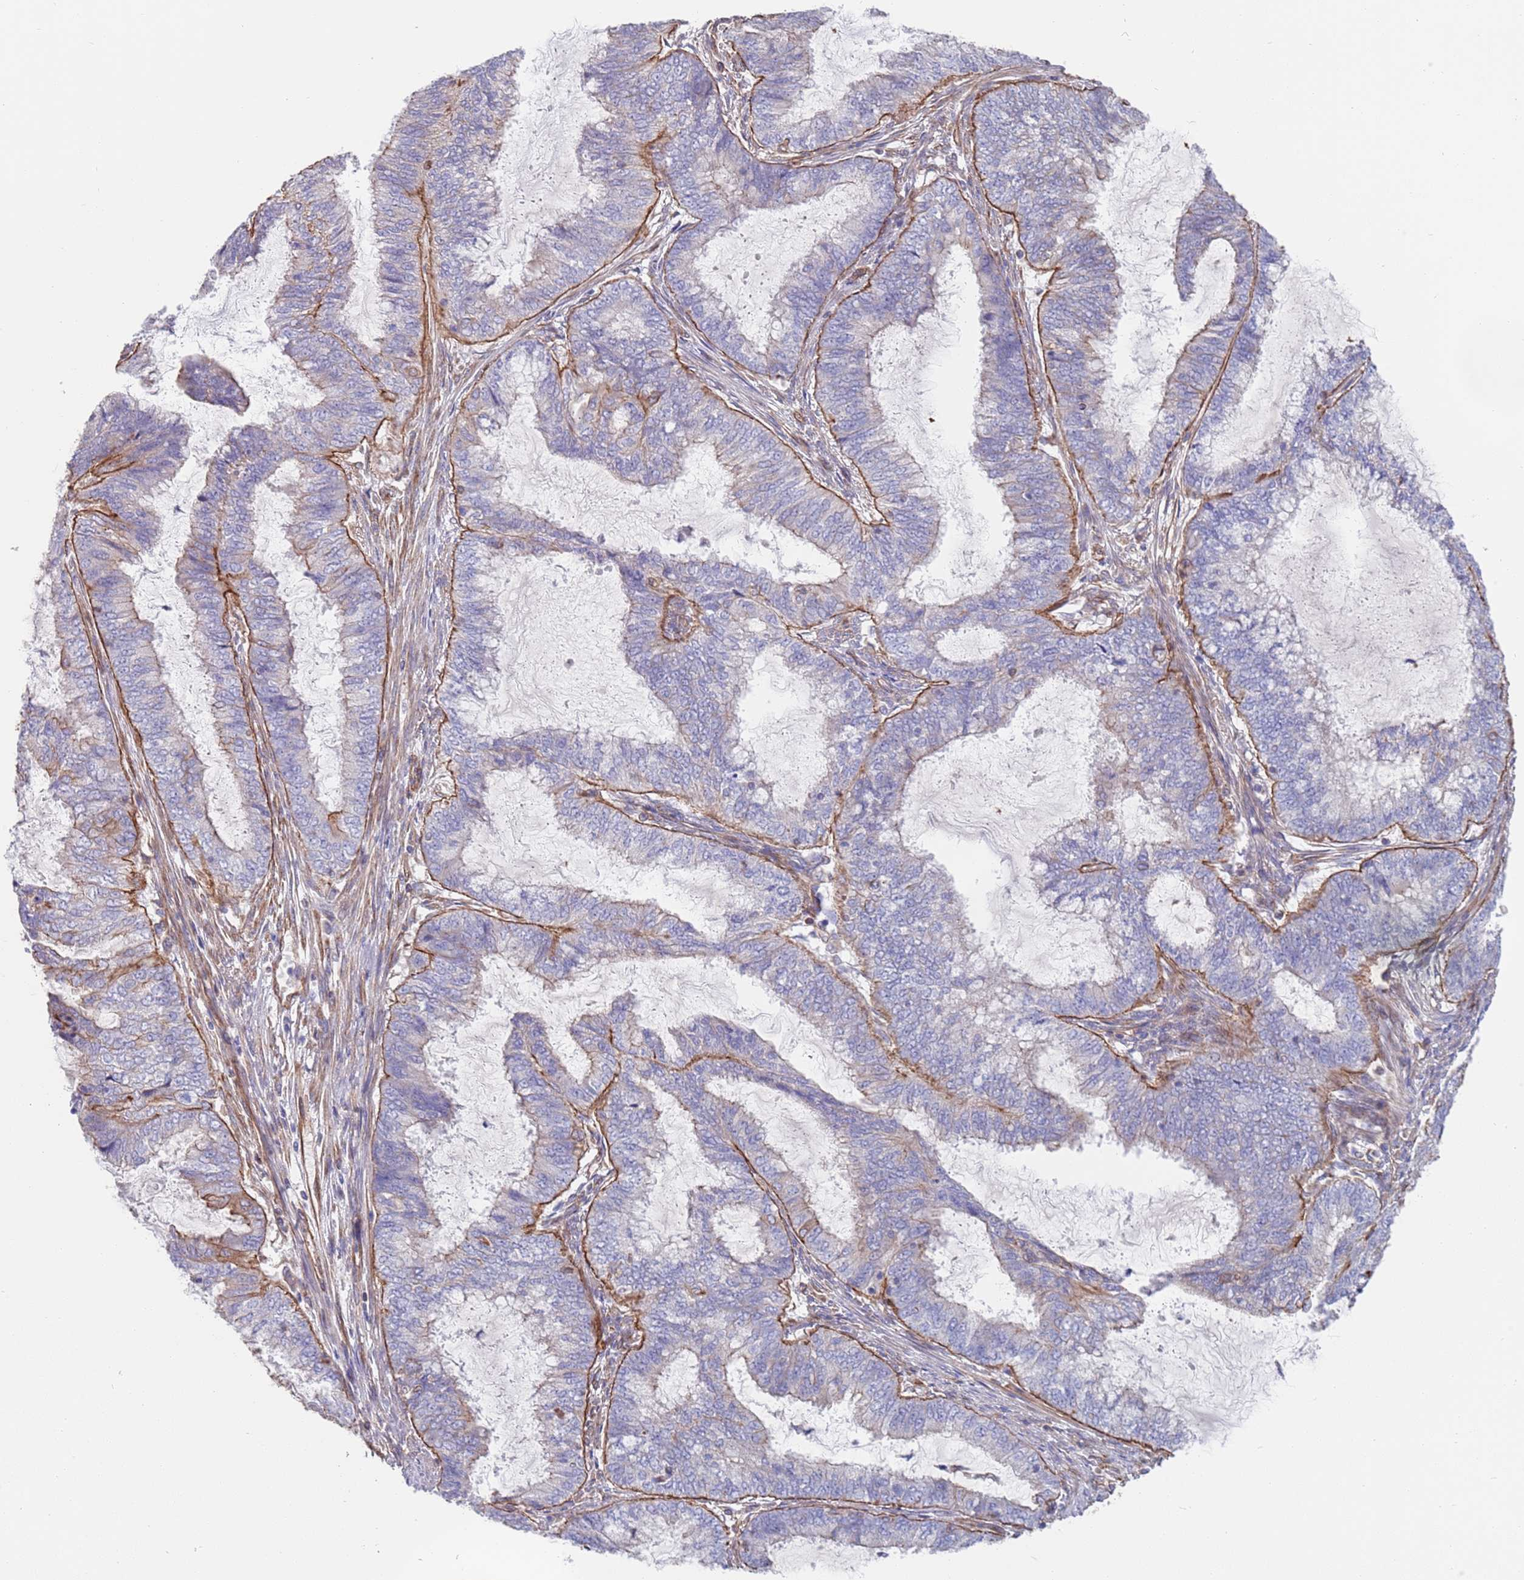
{"staining": {"intensity": "moderate", "quantity": "<25%", "location": "cytoplasmic/membranous"}, "tissue": "endometrial cancer", "cell_type": "Tumor cells", "image_type": "cancer", "snomed": [{"axis": "morphology", "description": "Adenocarcinoma, NOS"}, {"axis": "topography", "description": "Endometrium"}], "caption": "This is a photomicrograph of immunohistochemistry (IHC) staining of endometrial cancer (adenocarcinoma), which shows moderate positivity in the cytoplasmic/membranous of tumor cells.", "gene": "JAKMIP2", "patient": {"sex": "female", "age": 51}}